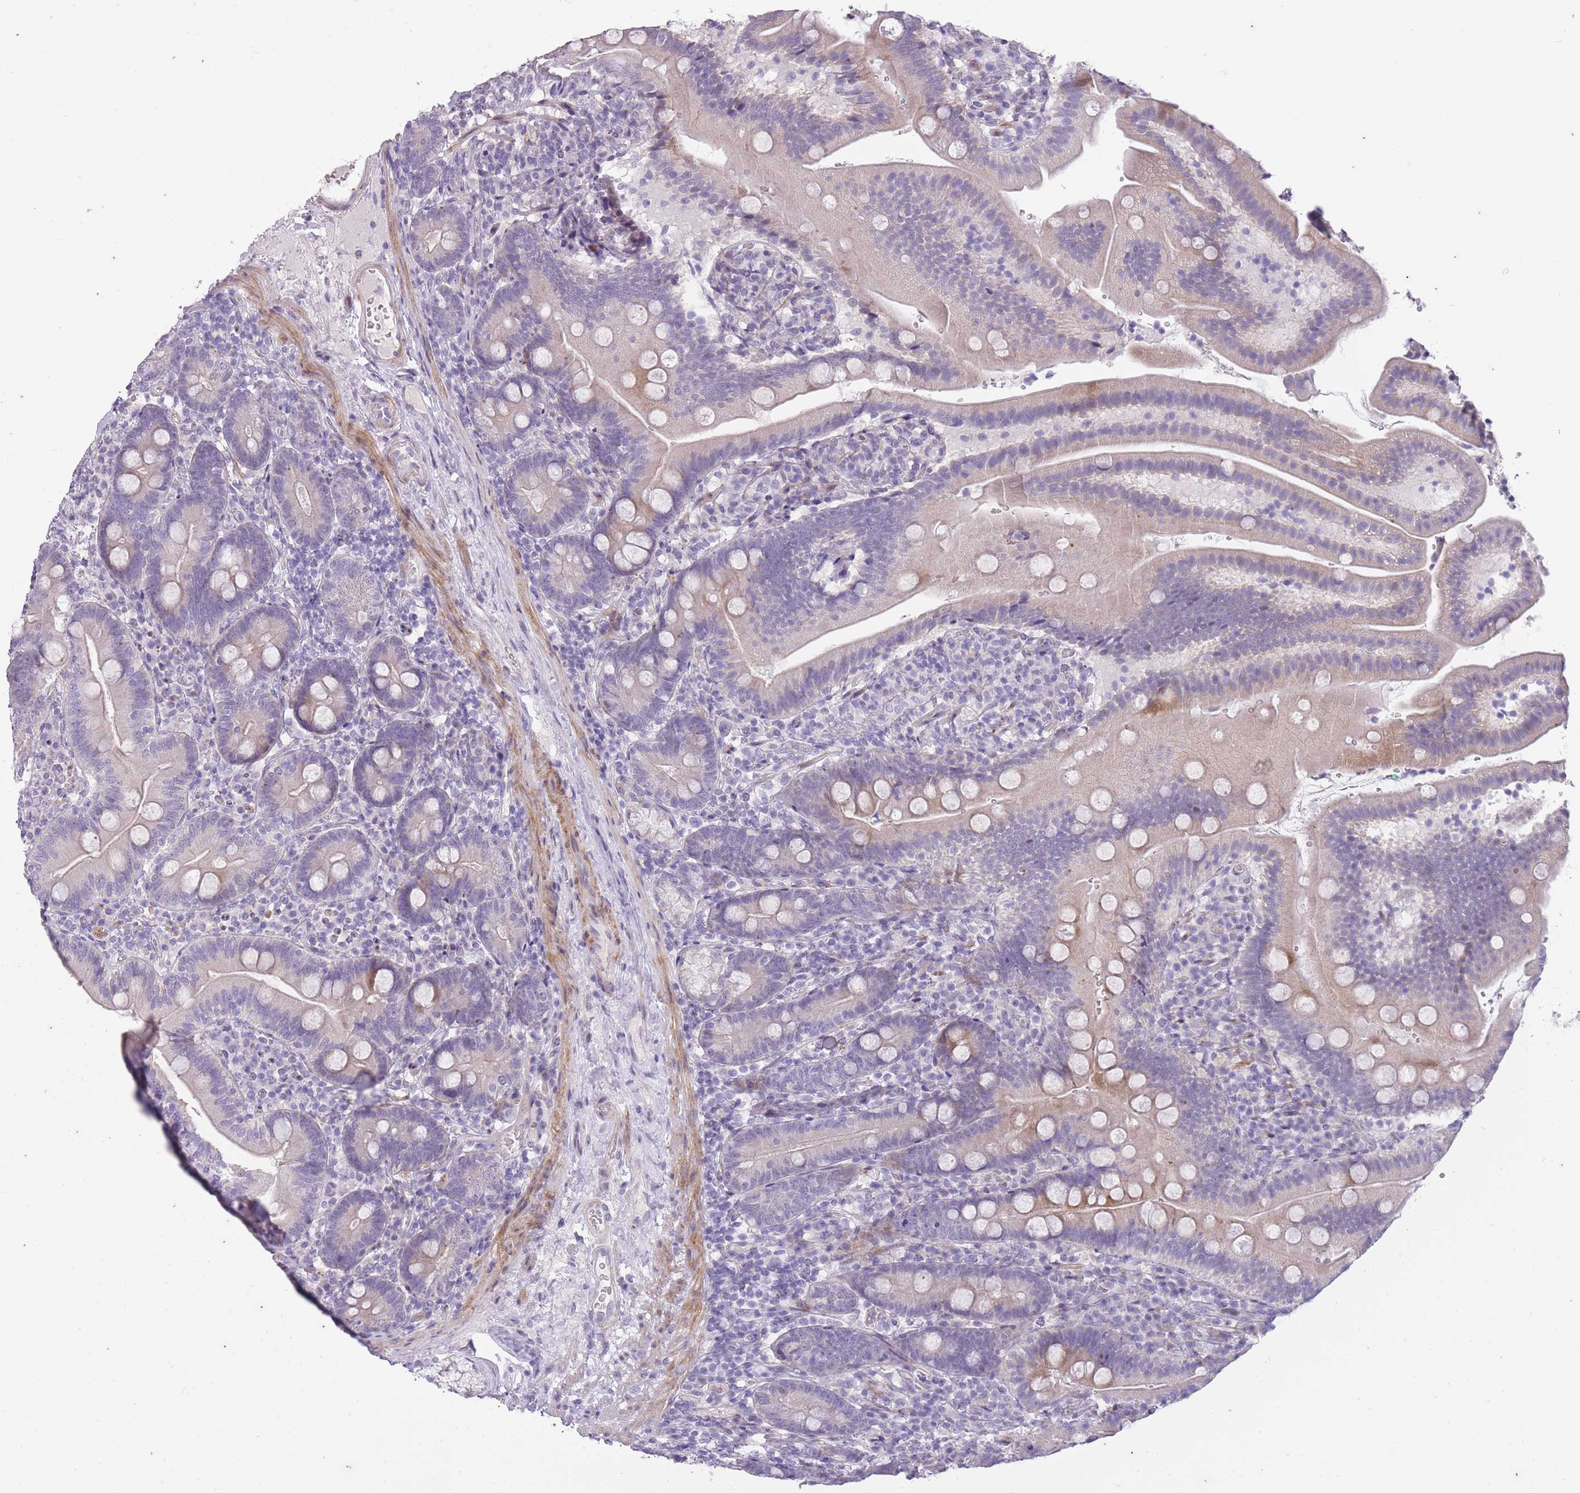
{"staining": {"intensity": "moderate", "quantity": "<25%", "location": "cytoplasmic/membranous"}, "tissue": "duodenum", "cell_type": "Glandular cells", "image_type": "normal", "snomed": [{"axis": "morphology", "description": "Normal tissue, NOS"}, {"axis": "topography", "description": "Duodenum"}], "caption": "Duodenum stained with immunohistochemistry exhibits moderate cytoplasmic/membranous positivity in approximately <25% of glandular cells.", "gene": "CNTNAP3B", "patient": {"sex": "female", "age": 67}}